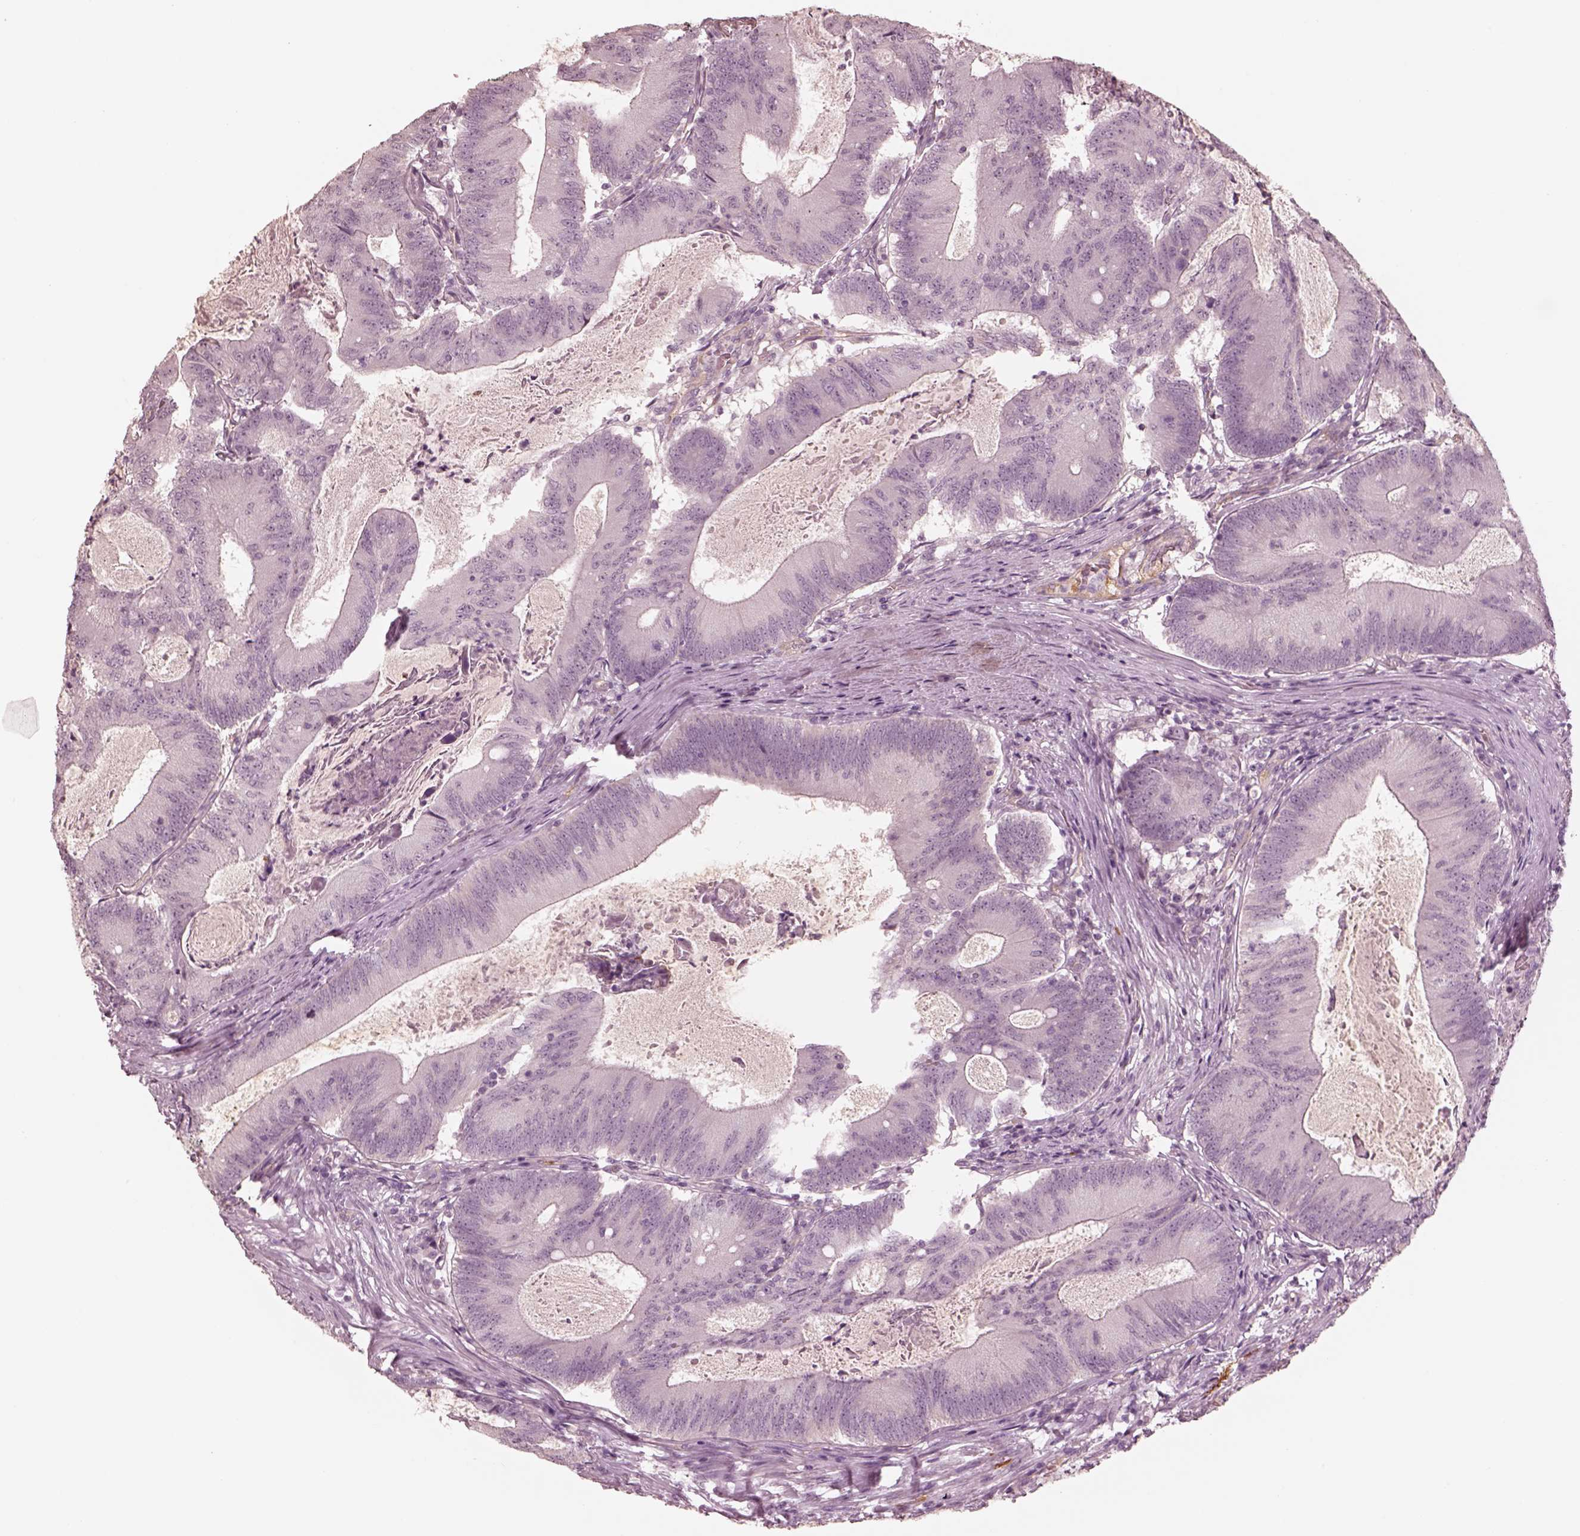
{"staining": {"intensity": "negative", "quantity": "none", "location": "none"}, "tissue": "colorectal cancer", "cell_type": "Tumor cells", "image_type": "cancer", "snomed": [{"axis": "morphology", "description": "Adenocarcinoma, NOS"}, {"axis": "topography", "description": "Colon"}], "caption": "IHC of human colorectal cancer shows no expression in tumor cells.", "gene": "DNAAF9", "patient": {"sex": "female", "age": 70}}